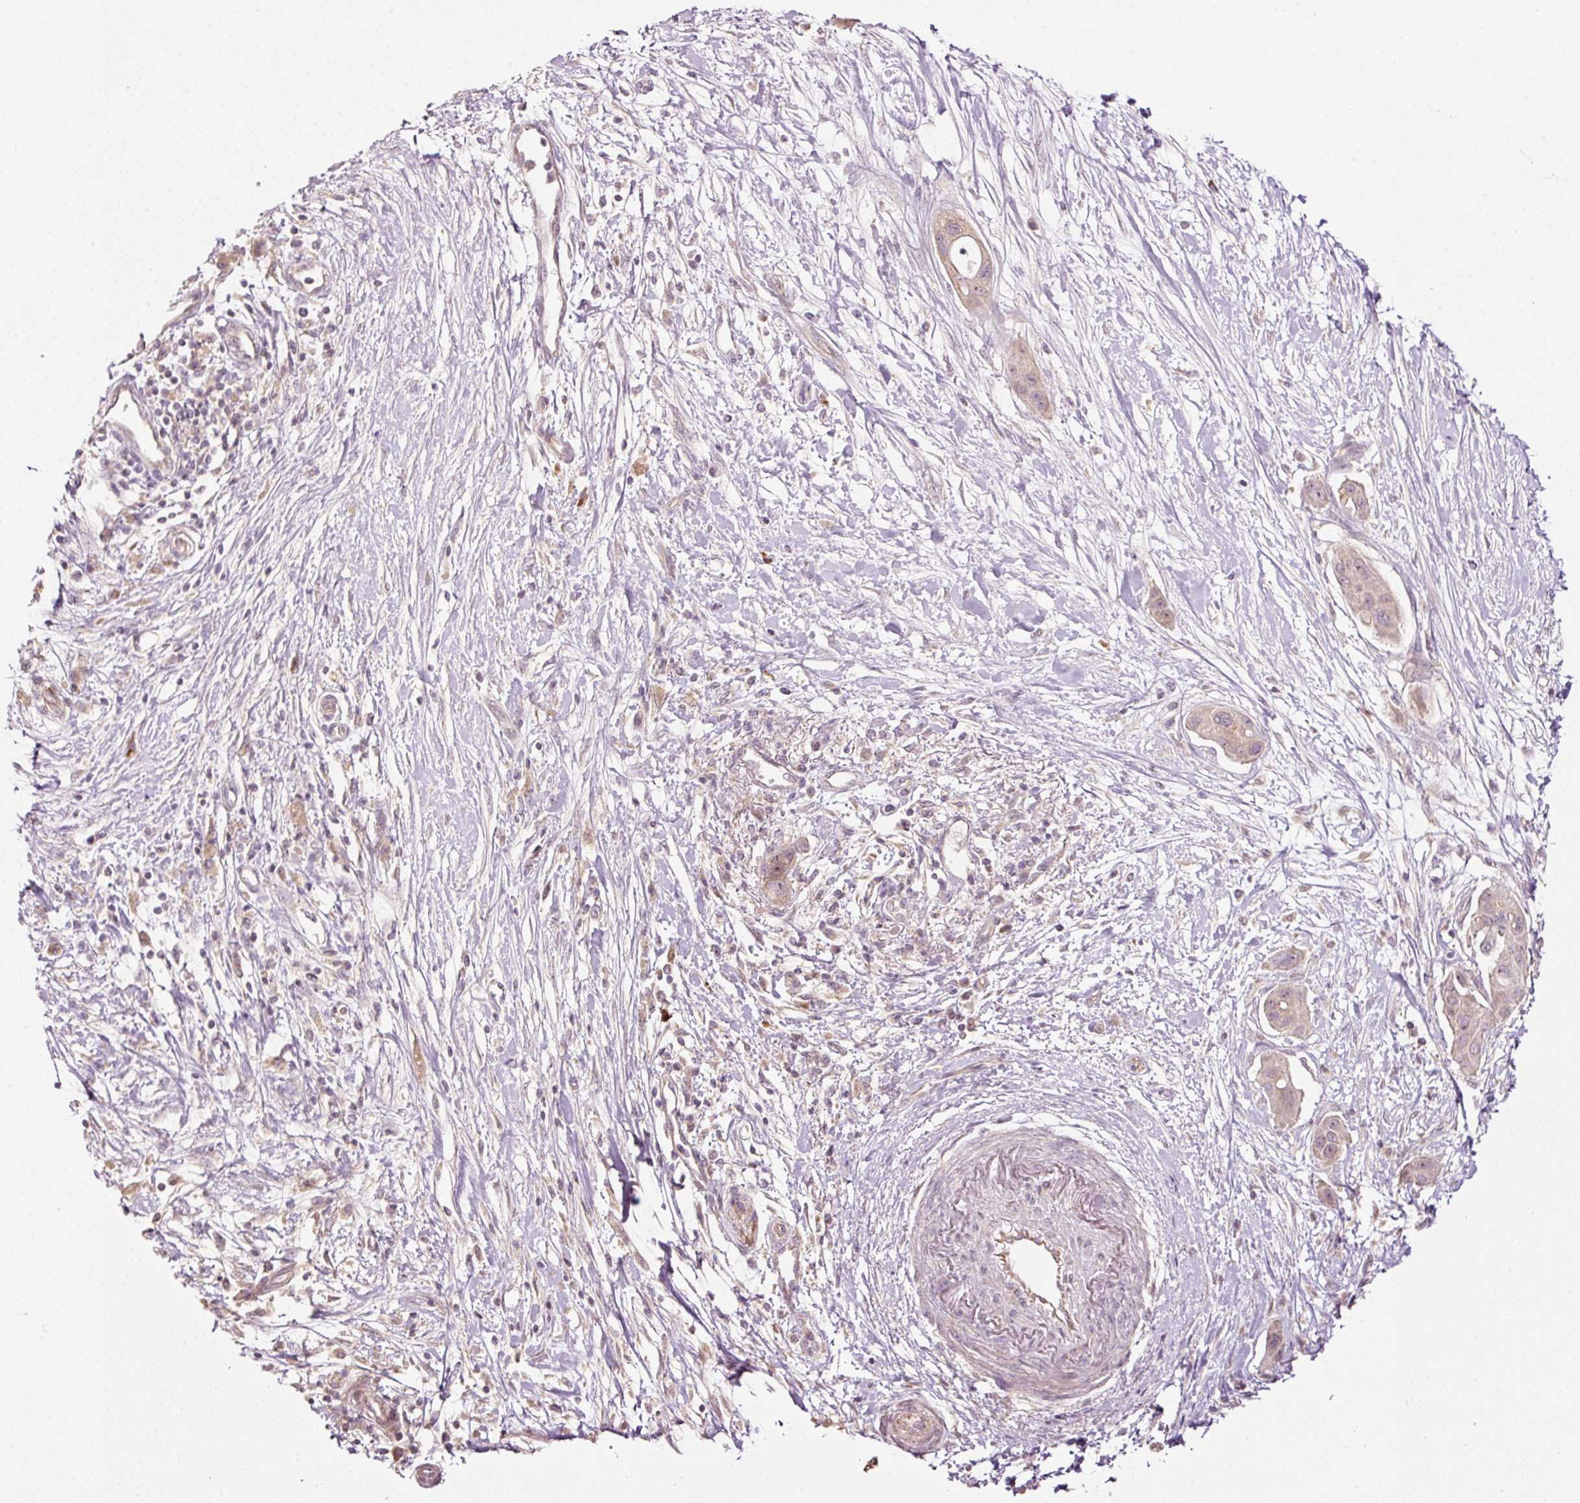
{"staining": {"intensity": "weak", "quantity": ">75%", "location": "cytoplasmic/membranous"}, "tissue": "pancreatic cancer", "cell_type": "Tumor cells", "image_type": "cancer", "snomed": [{"axis": "morphology", "description": "Adenocarcinoma, NOS"}, {"axis": "topography", "description": "Pancreas"}], "caption": "Tumor cells reveal low levels of weak cytoplasmic/membranous staining in about >75% of cells in human adenocarcinoma (pancreatic).", "gene": "CDC20B", "patient": {"sex": "male", "age": 68}}